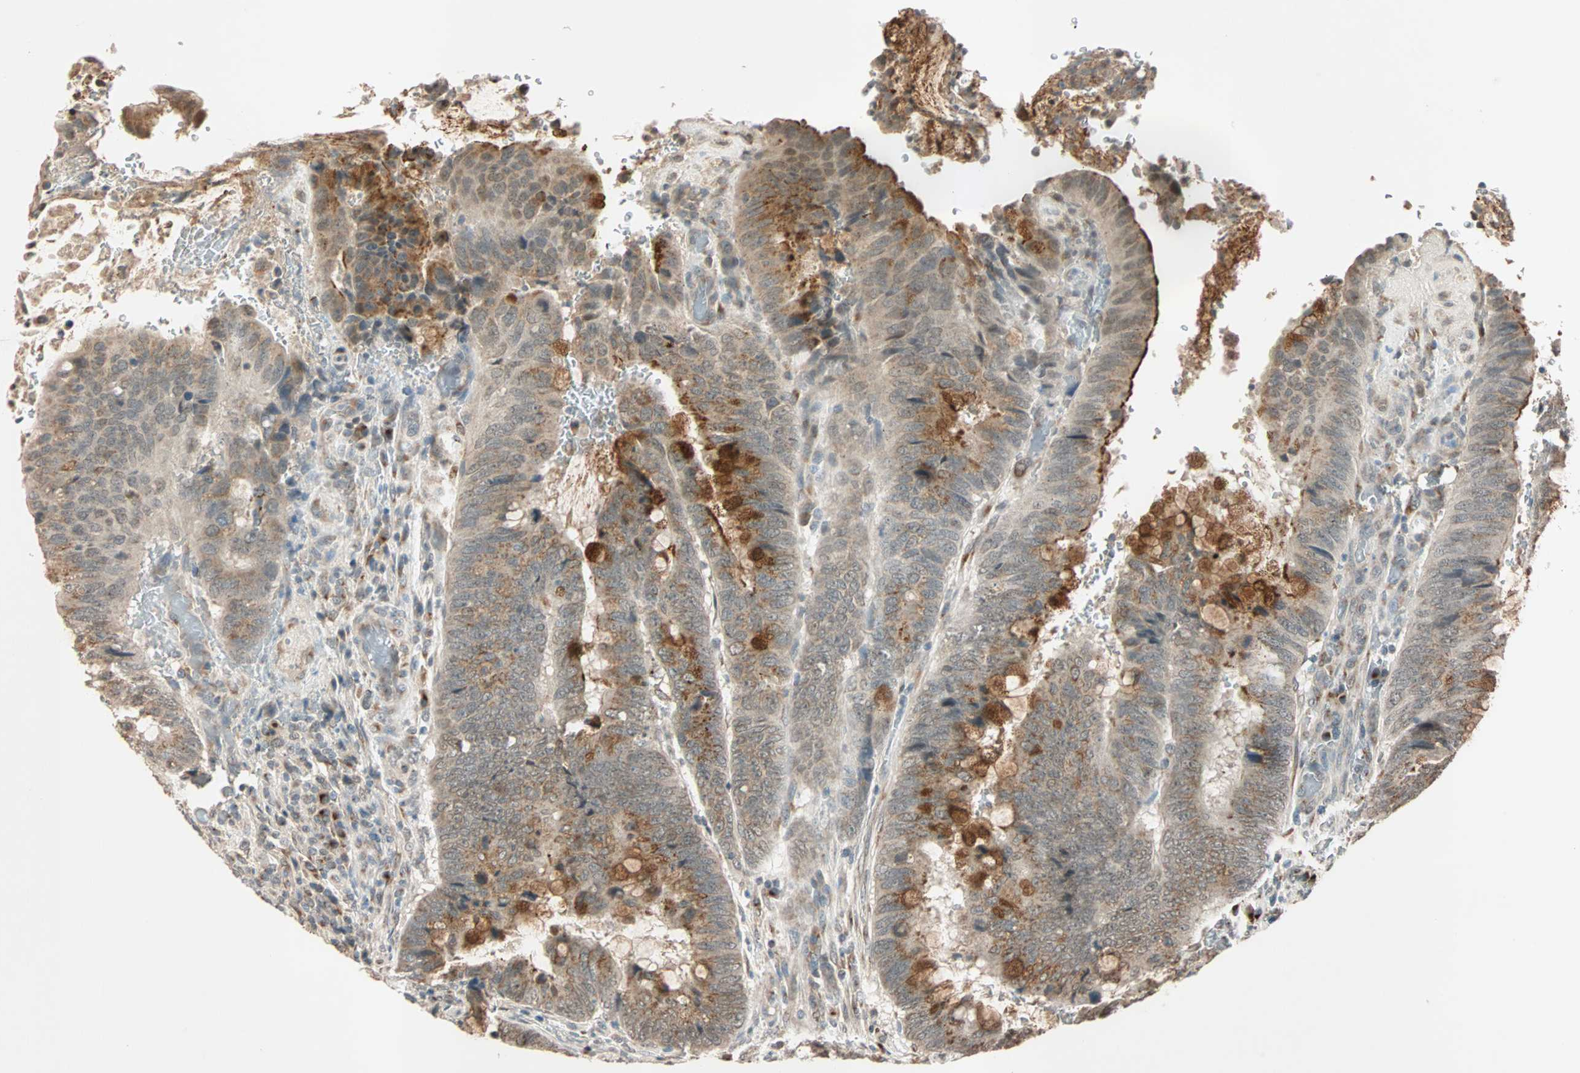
{"staining": {"intensity": "moderate", "quantity": "25%-75%", "location": "cytoplasmic/membranous"}, "tissue": "colorectal cancer", "cell_type": "Tumor cells", "image_type": "cancer", "snomed": [{"axis": "morphology", "description": "Normal tissue, NOS"}, {"axis": "morphology", "description": "Adenocarcinoma, NOS"}, {"axis": "topography", "description": "Rectum"}, {"axis": "topography", "description": "Peripheral nerve tissue"}], "caption": "Immunohistochemical staining of adenocarcinoma (colorectal) displays medium levels of moderate cytoplasmic/membranous protein staining in about 25%-75% of tumor cells.", "gene": "PRDM2", "patient": {"sex": "male", "age": 92}}